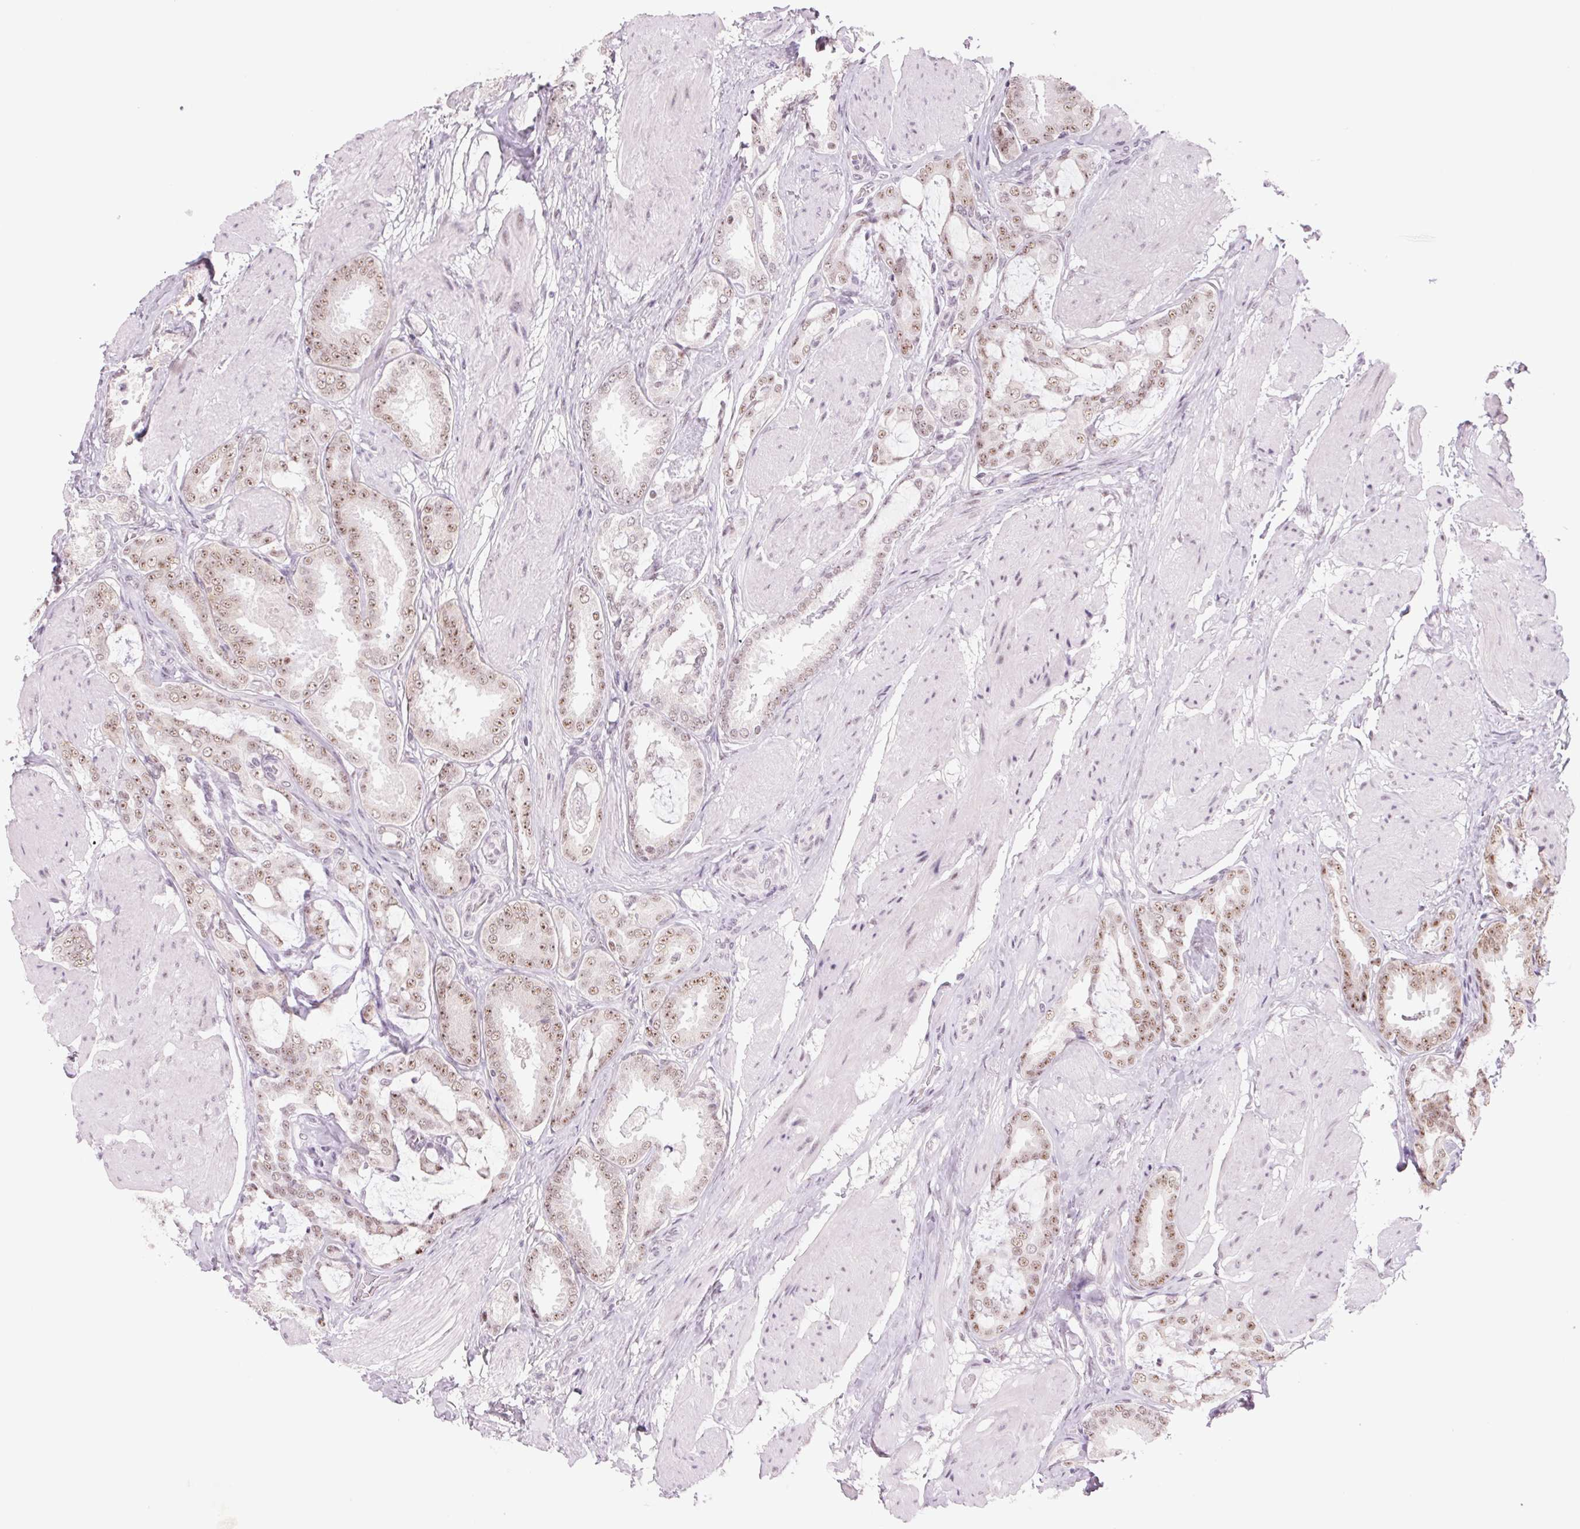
{"staining": {"intensity": "weak", "quantity": ">75%", "location": "nuclear"}, "tissue": "prostate cancer", "cell_type": "Tumor cells", "image_type": "cancer", "snomed": [{"axis": "morphology", "description": "Adenocarcinoma, High grade"}, {"axis": "topography", "description": "Prostate"}], "caption": "A high-resolution histopathology image shows immunohistochemistry staining of prostate cancer, which exhibits weak nuclear staining in about >75% of tumor cells. Using DAB (3,3'-diaminobenzidine) (brown) and hematoxylin (blue) stains, captured at high magnification using brightfield microscopy.", "gene": "ZC3H14", "patient": {"sex": "male", "age": 63}}